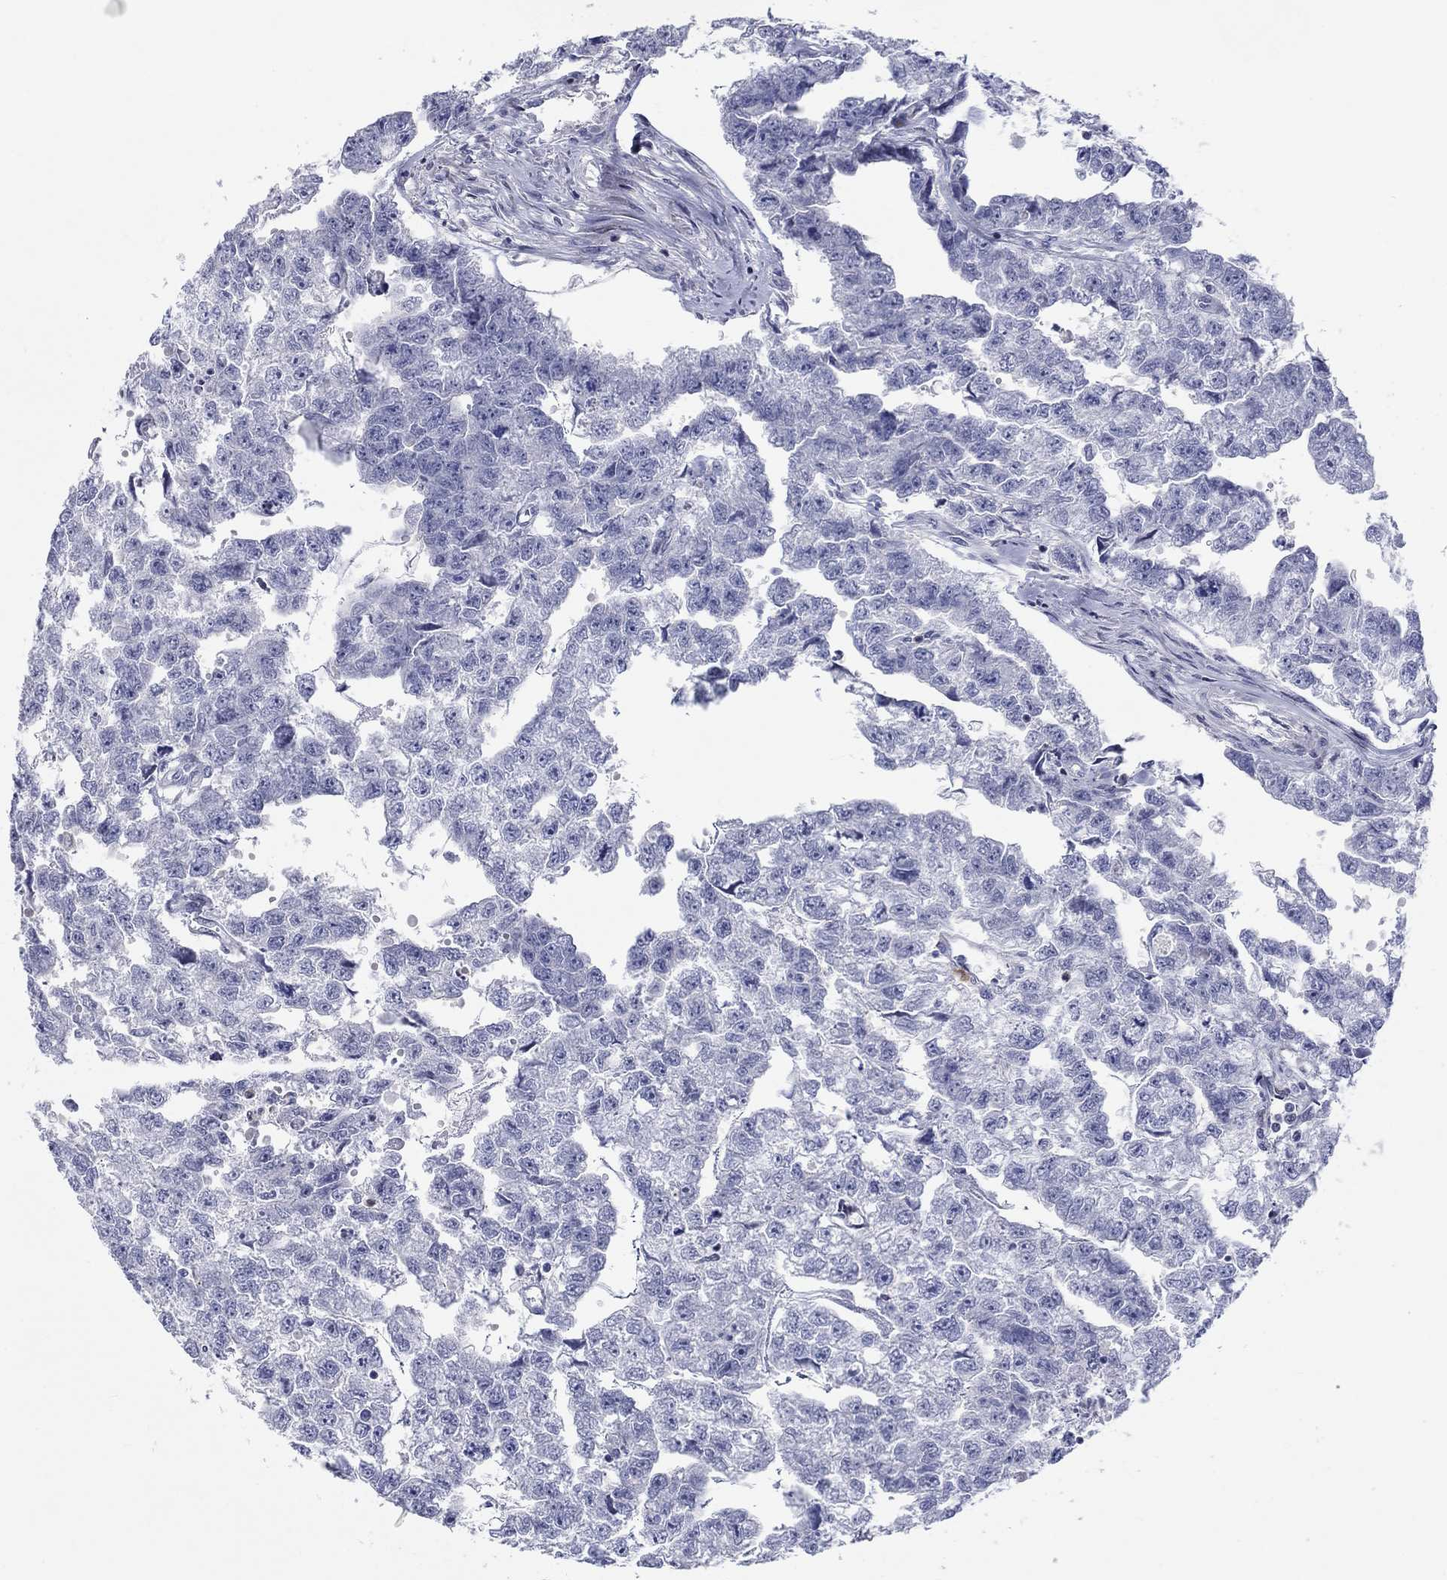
{"staining": {"intensity": "negative", "quantity": "none", "location": "none"}, "tissue": "testis cancer", "cell_type": "Tumor cells", "image_type": "cancer", "snomed": [{"axis": "morphology", "description": "Carcinoma, Embryonal, NOS"}, {"axis": "morphology", "description": "Teratoma, malignant, NOS"}, {"axis": "topography", "description": "Testis"}], "caption": "Micrograph shows no significant protein positivity in tumor cells of testis embryonal carcinoma.", "gene": "ARHGAP36", "patient": {"sex": "male", "age": 44}}